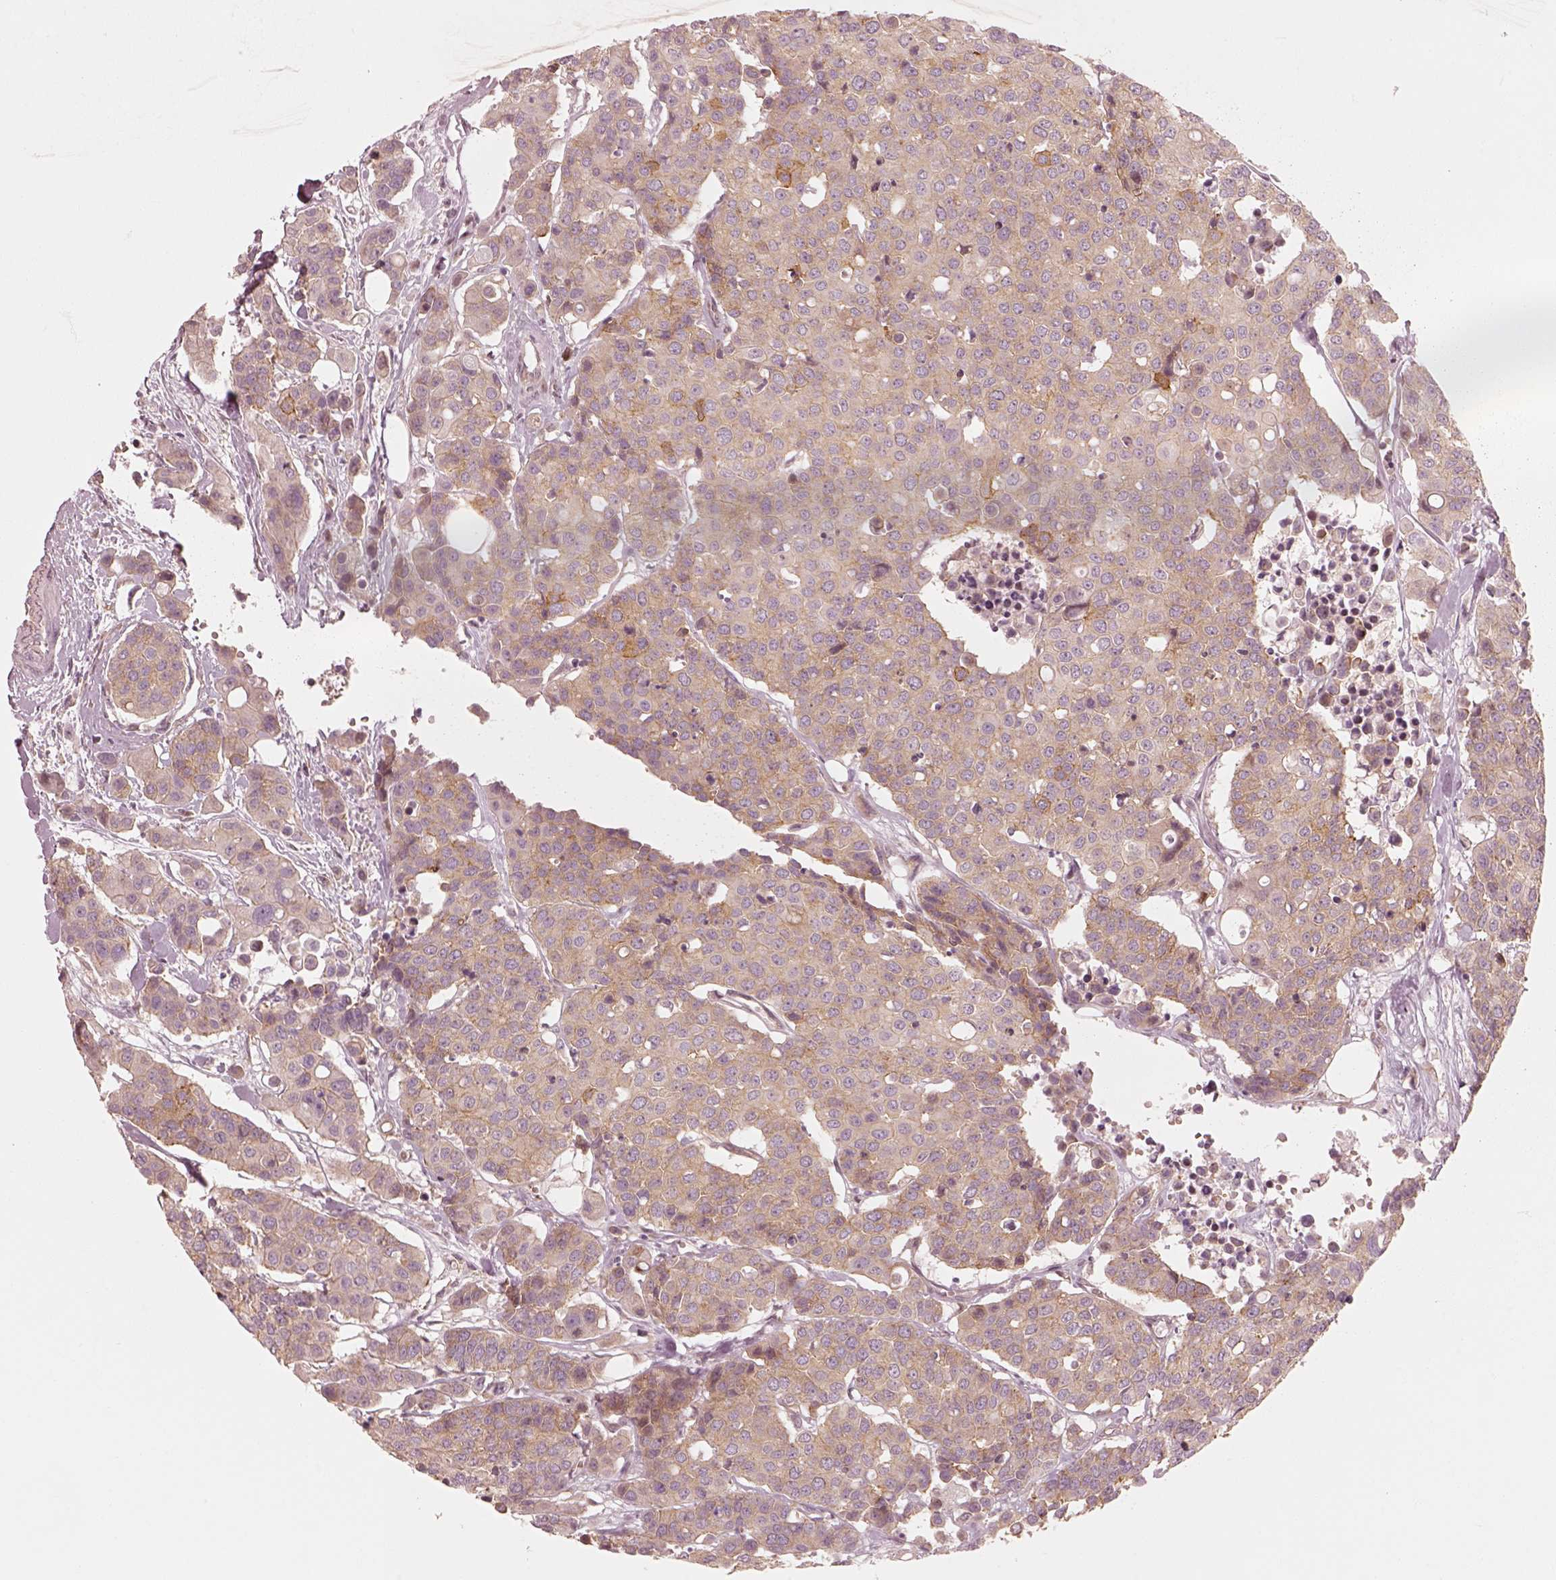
{"staining": {"intensity": "weak", "quantity": ">75%", "location": "cytoplasmic/membranous"}, "tissue": "carcinoid", "cell_type": "Tumor cells", "image_type": "cancer", "snomed": [{"axis": "morphology", "description": "Carcinoid, malignant, NOS"}, {"axis": "topography", "description": "Colon"}], "caption": "A high-resolution image shows IHC staining of carcinoid, which demonstrates weak cytoplasmic/membranous positivity in approximately >75% of tumor cells. (DAB IHC with brightfield microscopy, high magnification).", "gene": "CNOT2", "patient": {"sex": "male", "age": 81}}